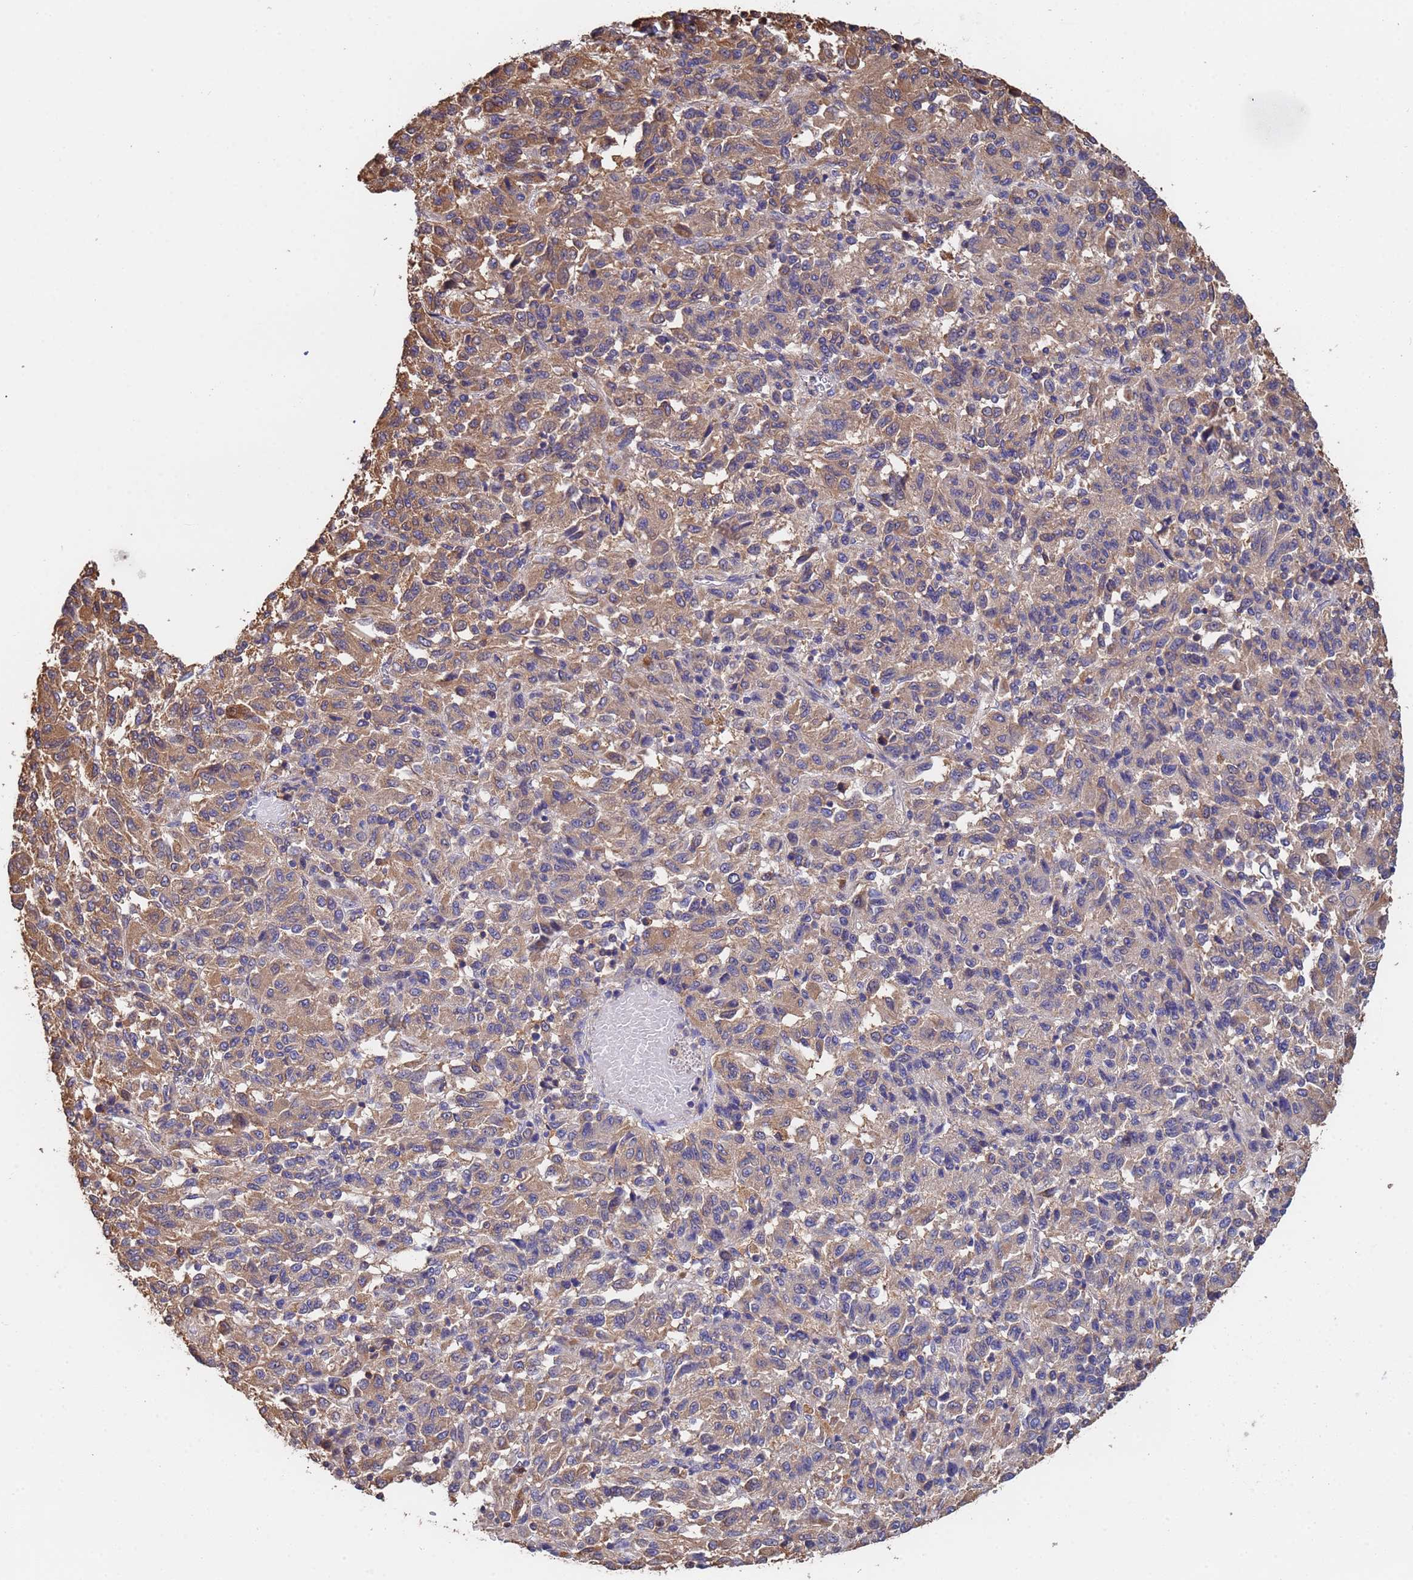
{"staining": {"intensity": "weak", "quantity": ">75%", "location": "cytoplasmic/membranous"}, "tissue": "melanoma", "cell_type": "Tumor cells", "image_type": "cancer", "snomed": [{"axis": "morphology", "description": "Malignant melanoma, Metastatic site"}, {"axis": "topography", "description": "Lung"}], "caption": "A photomicrograph of human melanoma stained for a protein demonstrates weak cytoplasmic/membranous brown staining in tumor cells.", "gene": "FAM25A", "patient": {"sex": "male", "age": 64}}